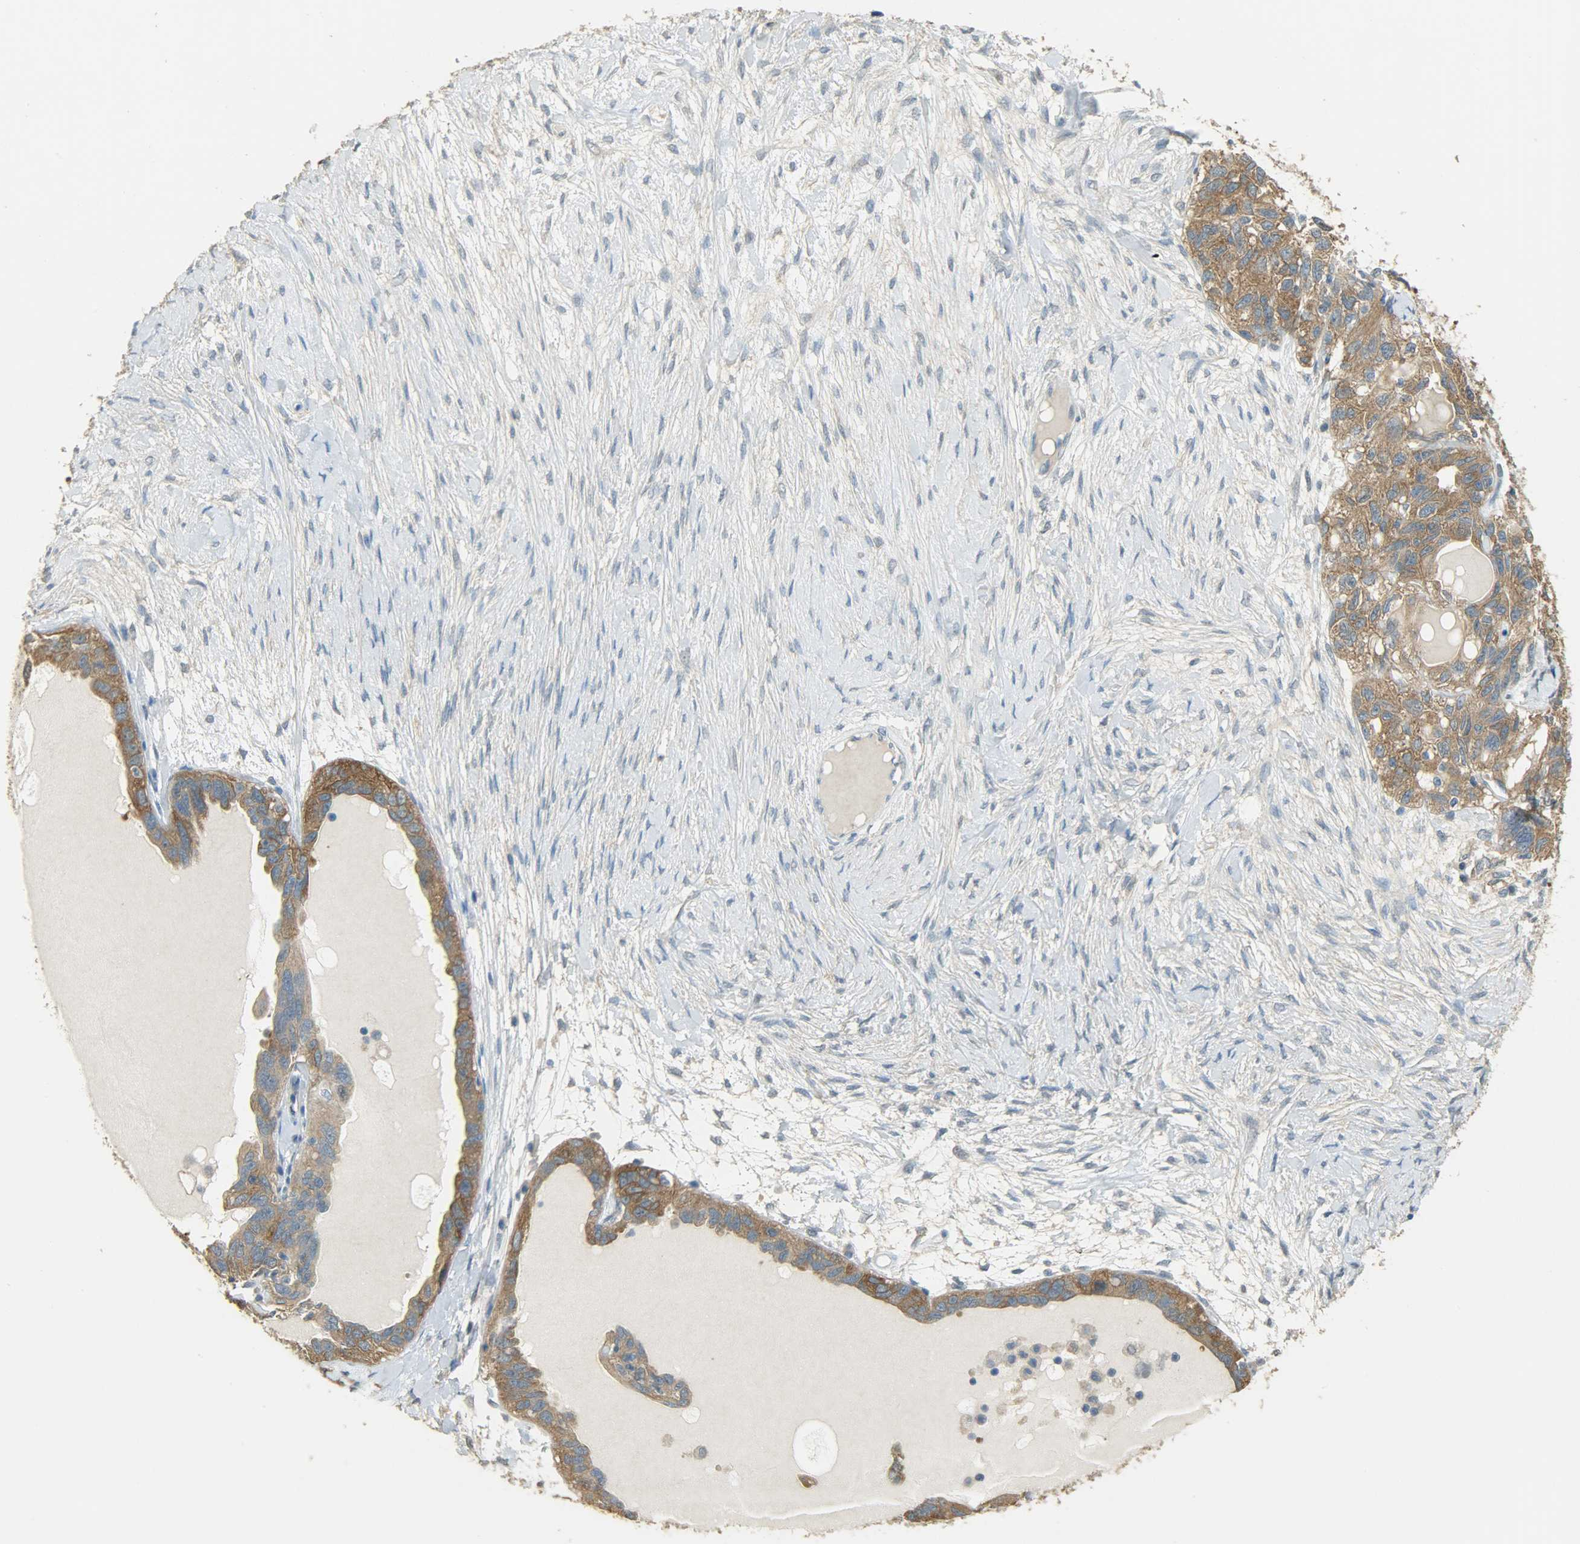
{"staining": {"intensity": "moderate", "quantity": ">75%", "location": "cytoplasmic/membranous"}, "tissue": "ovarian cancer", "cell_type": "Tumor cells", "image_type": "cancer", "snomed": [{"axis": "morphology", "description": "Cystadenocarcinoma, serous, NOS"}, {"axis": "topography", "description": "Ovary"}], "caption": "Tumor cells reveal medium levels of moderate cytoplasmic/membranous positivity in about >75% of cells in ovarian cancer (serous cystadenocarcinoma). The staining was performed using DAB (3,3'-diaminobenzidine) to visualize the protein expression in brown, while the nuclei were stained in blue with hematoxylin (Magnification: 20x).", "gene": "PRMT5", "patient": {"sex": "female", "age": 82}}